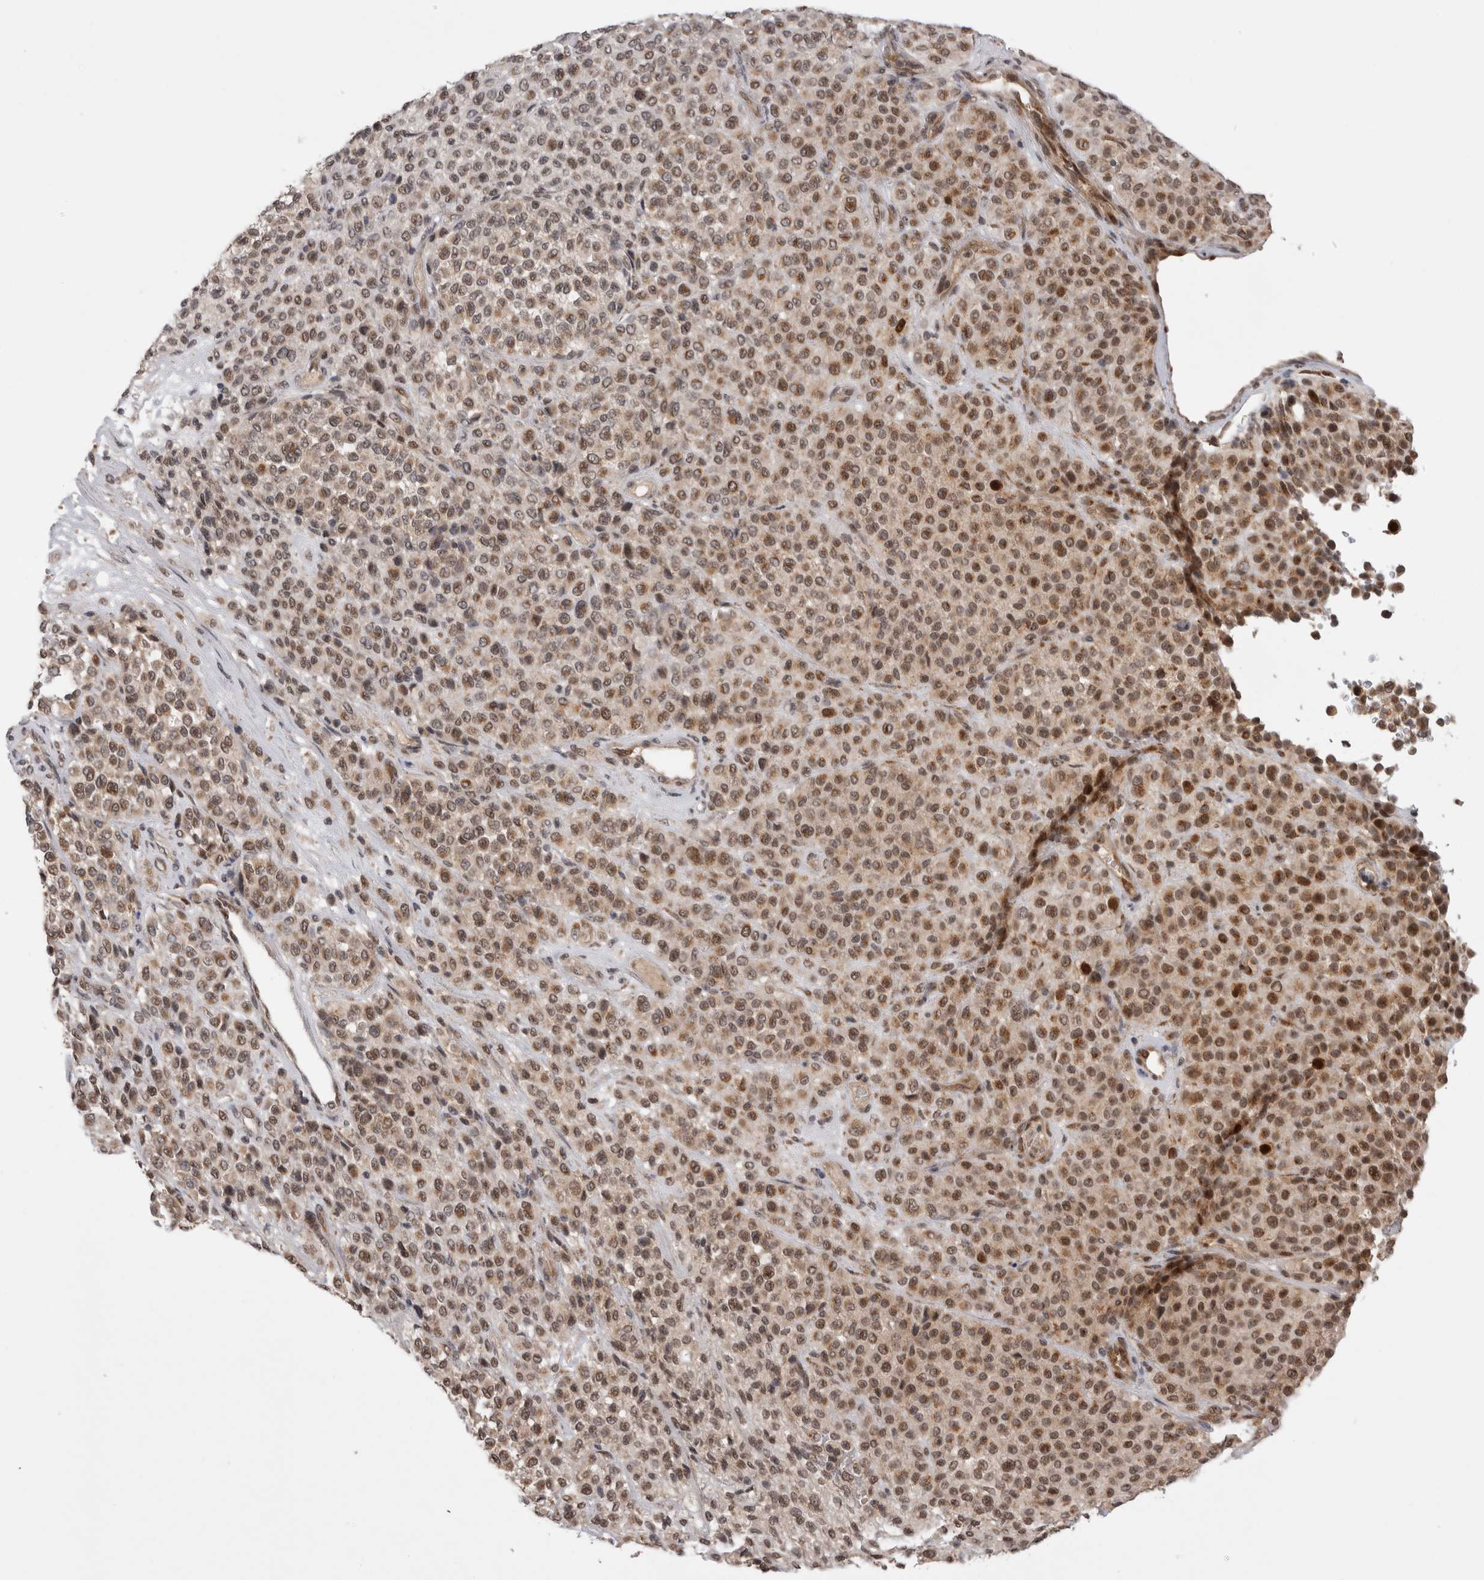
{"staining": {"intensity": "moderate", "quantity": ">75%", "location": "nuclear"}, "tissue": "melanoma", "cell_type": "Tumor cells", "image_type": "cancer", "snomed": [{"axis": "morphology", "description": "Malignant melanoma, Metastatic site"}, {"axis": "topography", "description": "Pancreas"}], "caption": "DAB immunohistochemical staining of human melanoma reveals moderate nuclear protein positivity in approximately >75% of tumor cells.", "gene": "TMEM65", "patient": {"sex": "female", "age": 30}}